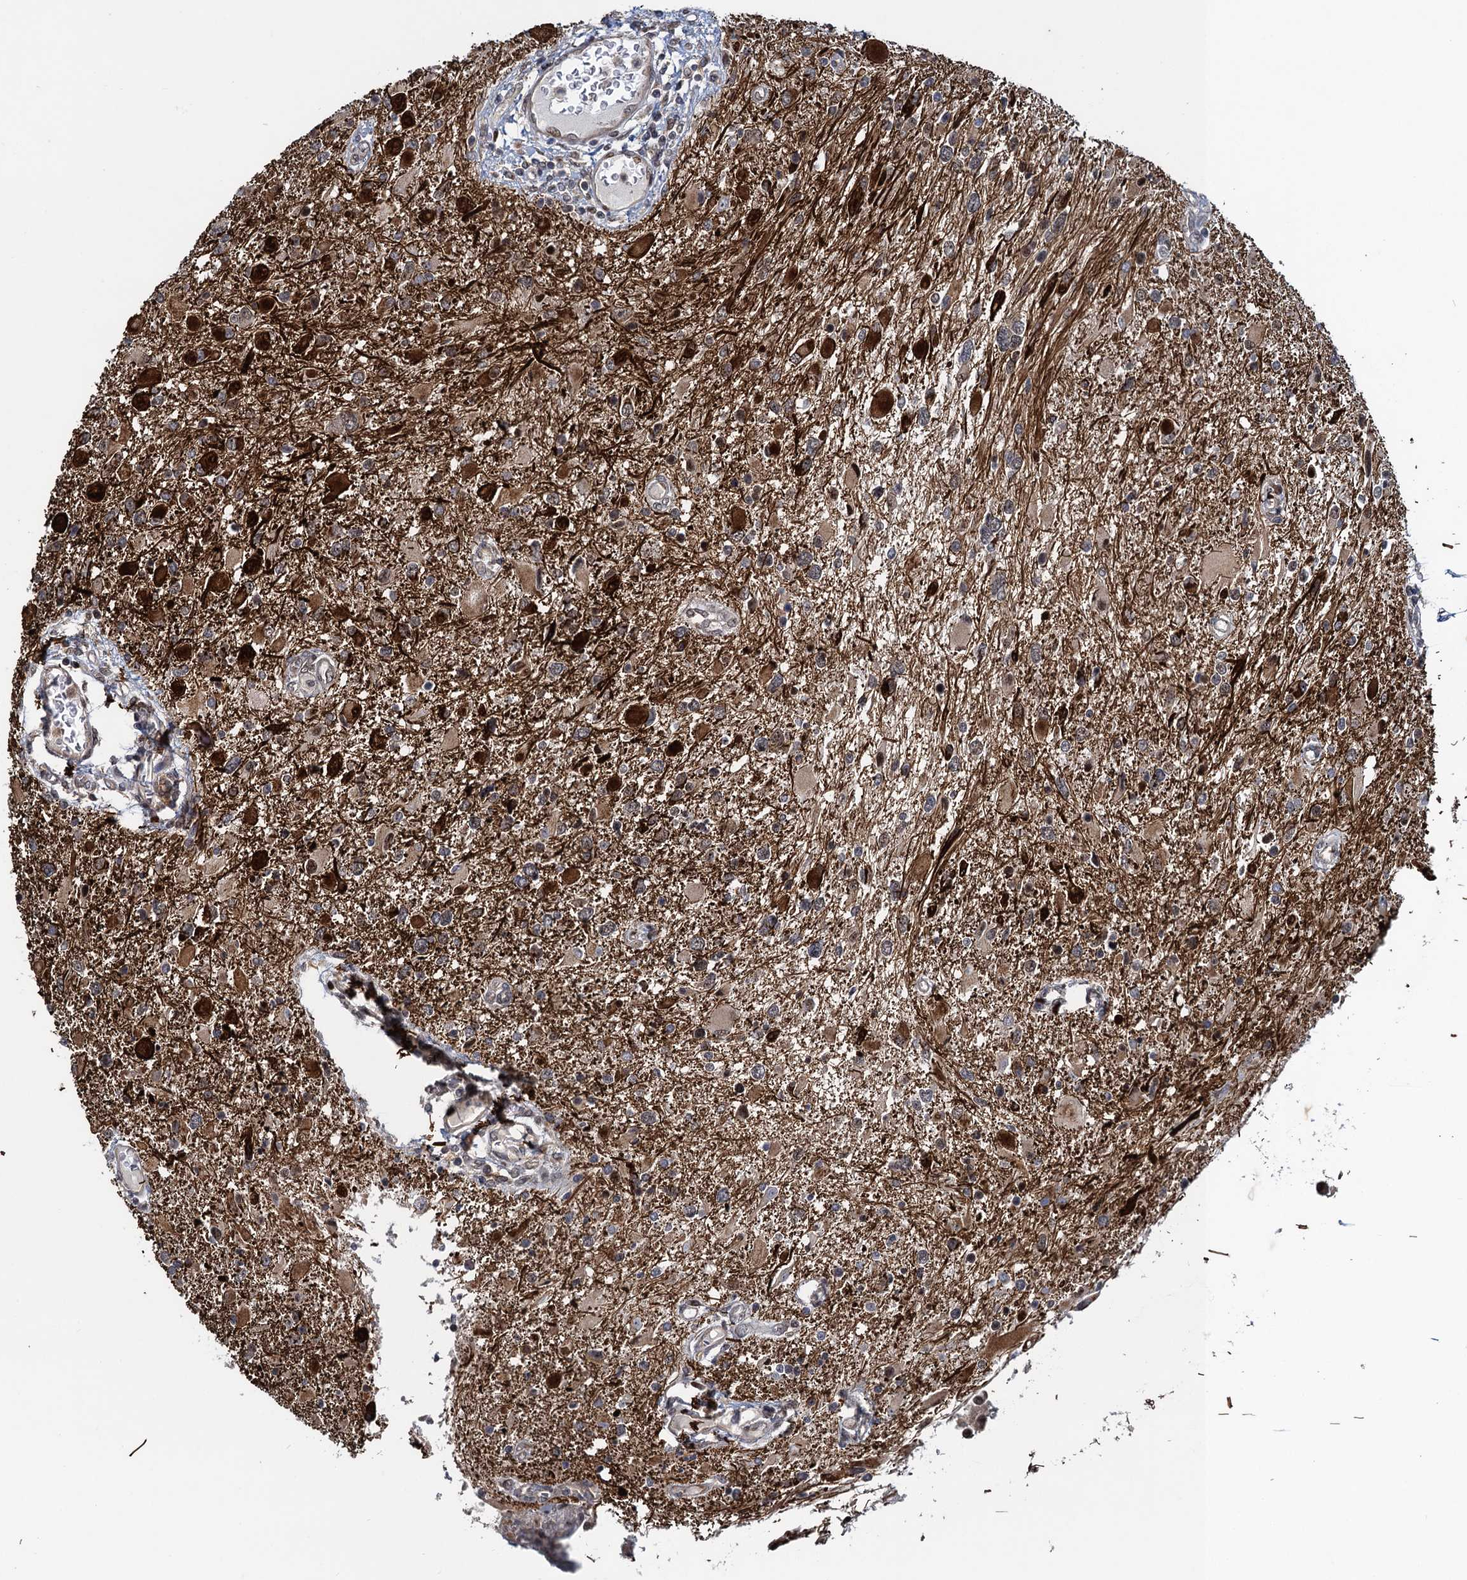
{"staining": {"intensity": "moderate", "quantity": "<25%", "location": "cytoplasmic/membranous"}, "tissue": "glioma", "cell_type": "Tumor cells", "image_type": "cancer", "snomed": [{"axis": "morphology", "description": "Glioma, malignant, High grade"}, {"axis": "topography", "description": "Brain"}], "caption": "Tumor cells reveal low levels of moderate cytoplasmic/membranous positivity in approximately <25% of cells in malignant glioma (high-grade).", "gene": "ATOSA", "patient": {"sex": "male", "age": 53}}